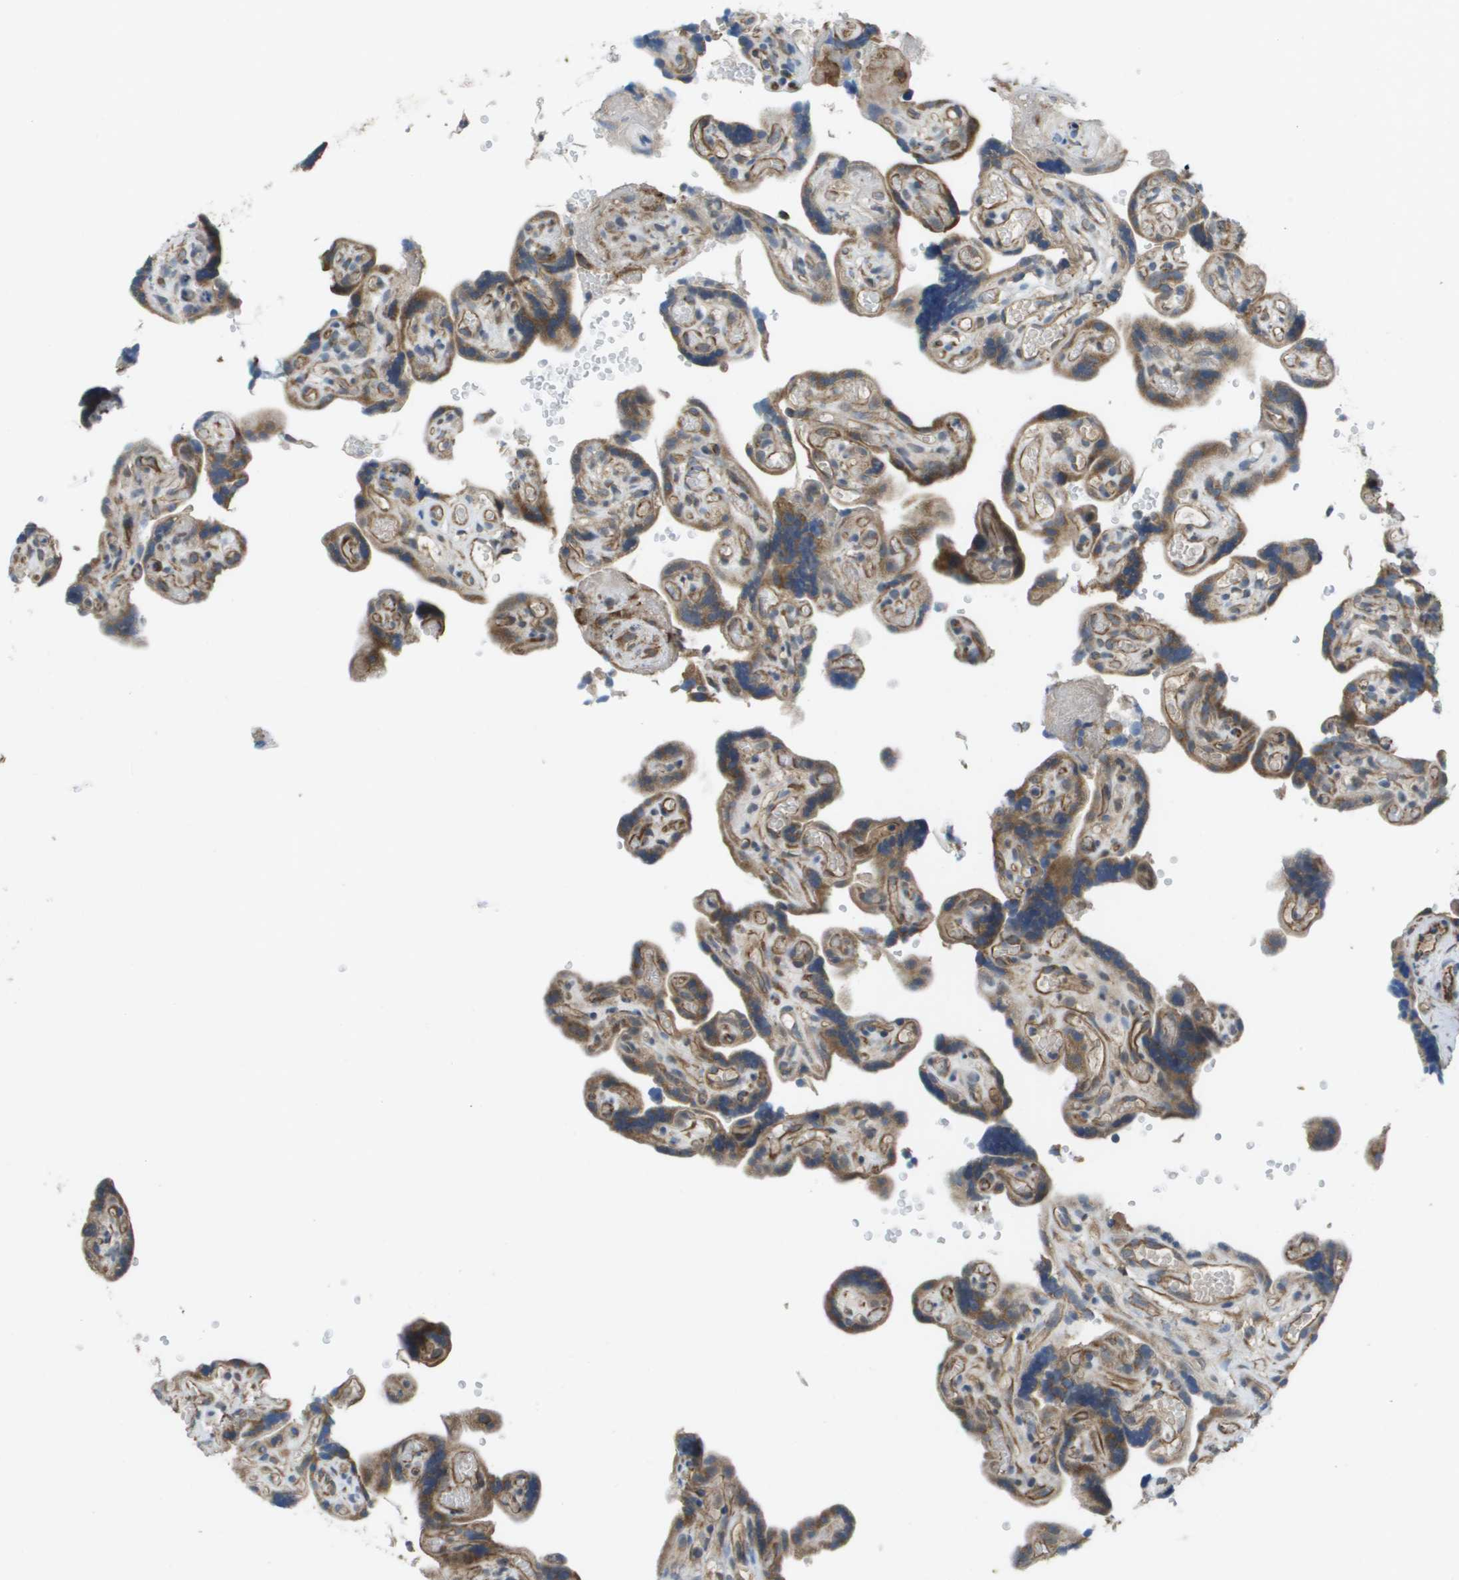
{"staining": {"intensity": "moderate", "quantity": ">75%", "location": "cytoplasmic/membranous"}, "tissue": "placenta", "cell_type": "Decidual cells", "image_type": "normal", "snomed": [{"axis": "morphology", "description": "Normal tissue, NOS"}, {"axis": "topography", "description": "Placenta"}], "caption": "A high-resolution image shows immunohistochemistry (IHC) staining of benign placenta, which demonstrates moderate cytoplasmic/membranous expression in approximately >75% of decidual cells.", "gene": "CLCN2", "patient": {"sex": "female", "age": 30}}